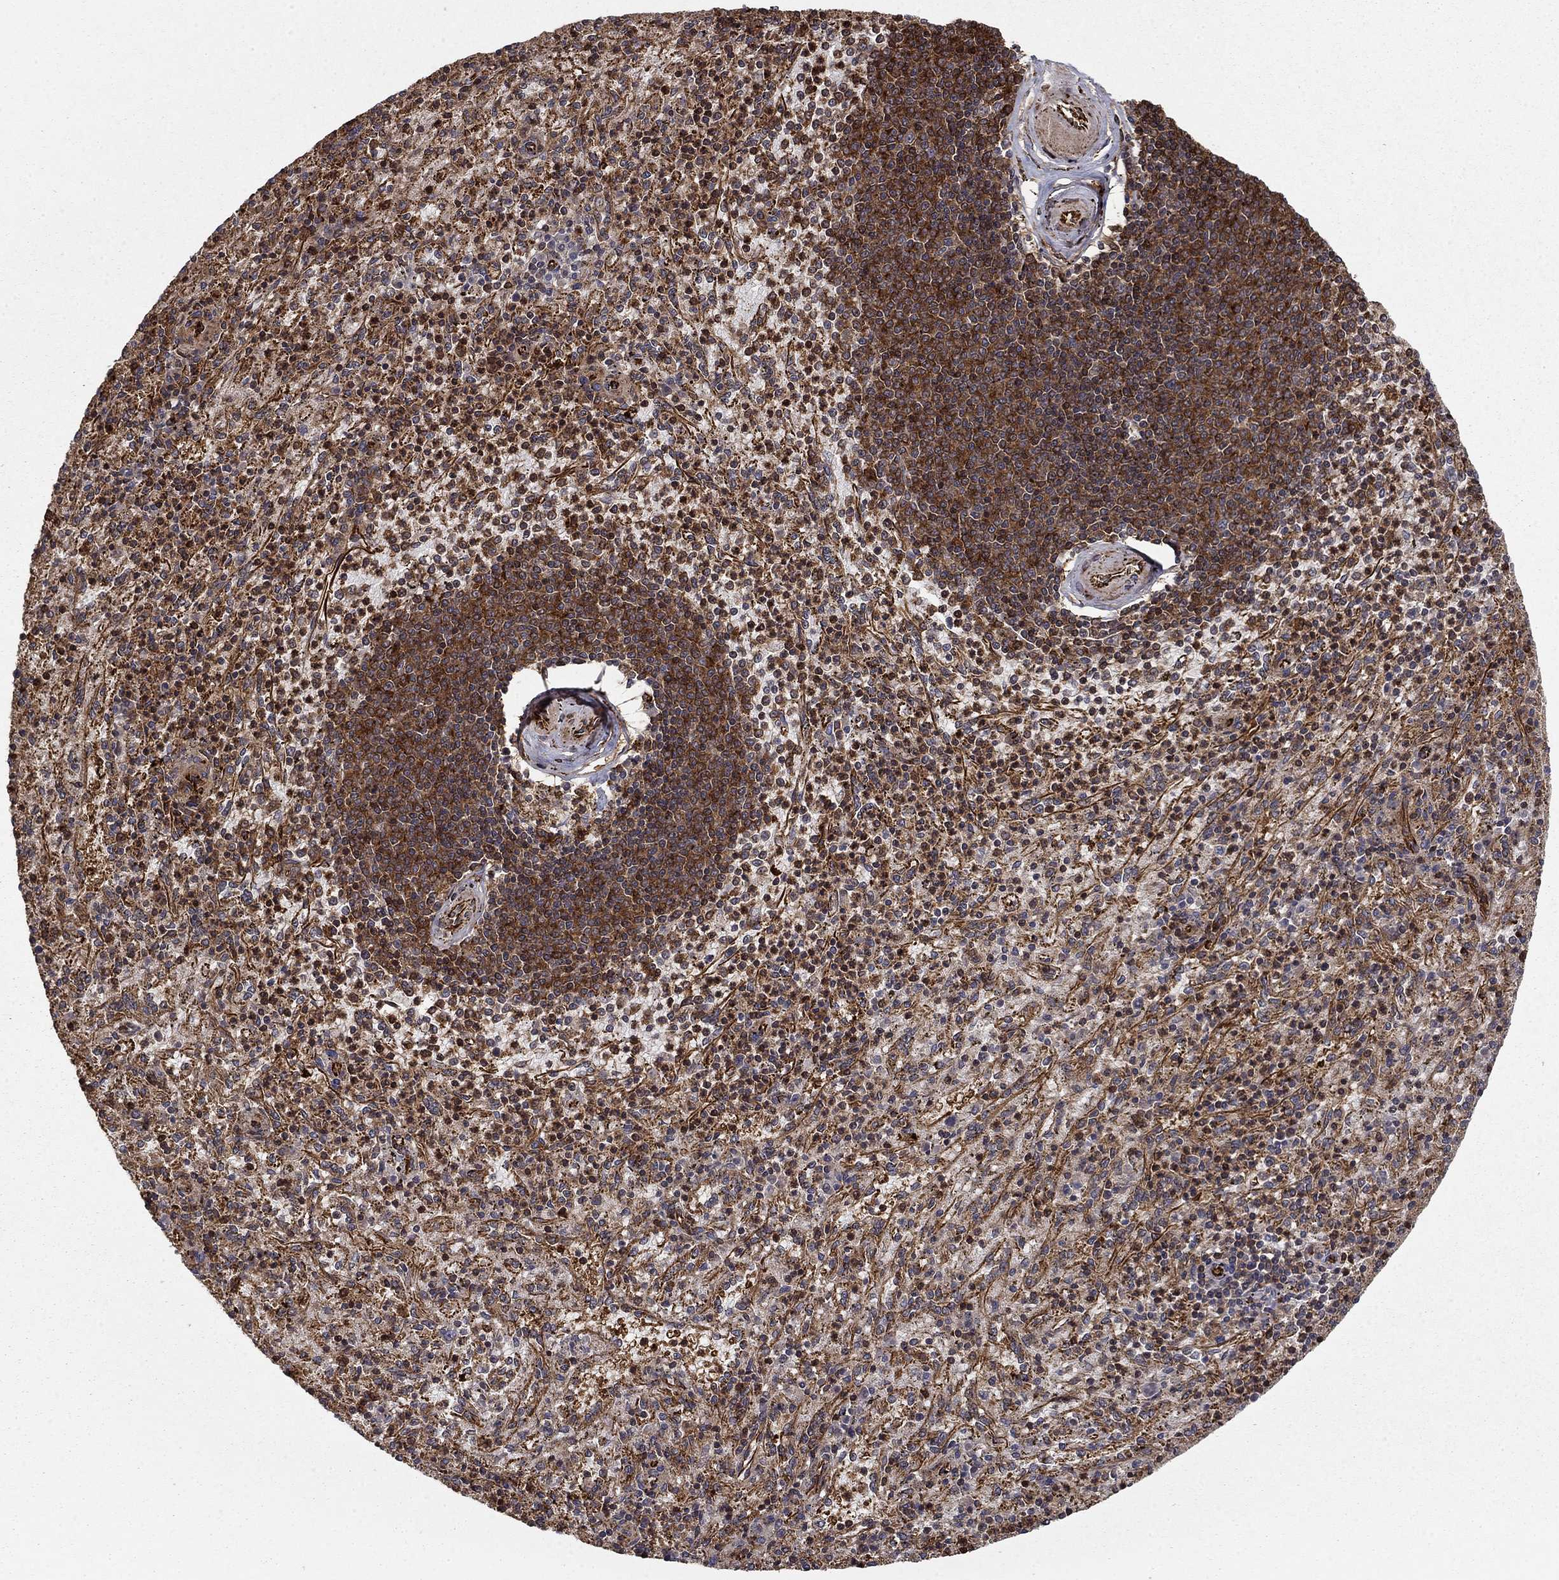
{"staining": {"intensity": "strong", "quantity": ">75%", "location": "cytoplasmic/membranous,nuclear"}, "tissue": "spleen", "cell_type": "Cells in red pulp", "image_type": "normal", "snomed": [{"axis": "morphology", "description": "Normal tissue, NOS"}, {"axis": "topography", "description": "Spleen"}], "caption": "Brown immunohistochemical staining in benign human spleen reveals strong cytoplasmic/membranous,nuclear expression in about >75% of cells in red pulp.", "gene": "ADM", "patient": {"sex": "male", "age": 60}}